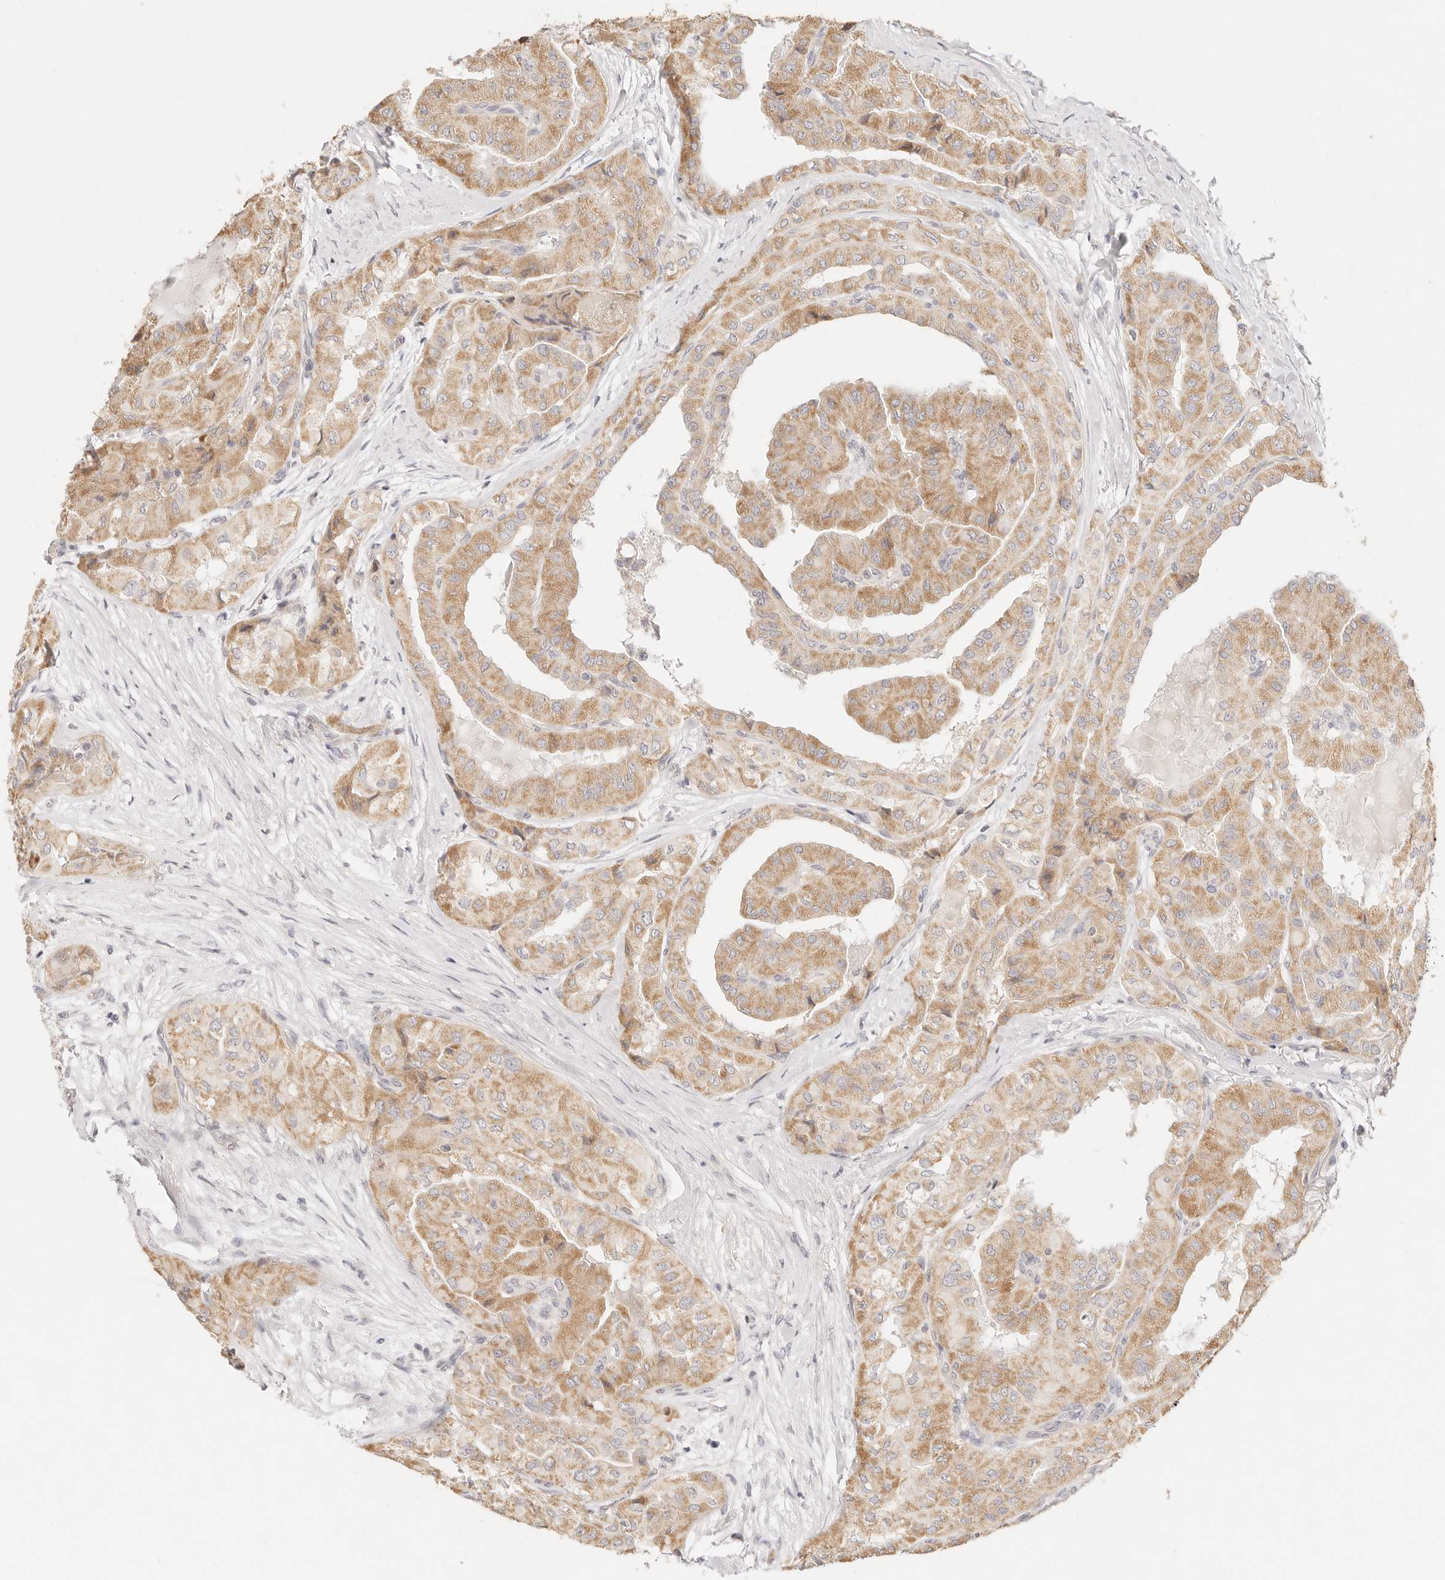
{"staining": {"intensity": "moderate", "quantity": ">75%", "location": "cytoplasmic/membranous"}, "tissue": "thyroid cancer", "cell_type": "Tumor cells", "image_type": "cancer", "snomed": [{"axis": "morphology", "description": "Papillary adenocarcinoma, NOS"}, {"axis": "topography", "description": "Thyroid gland"}], "caption": "The photomicrograph reveals immunohistochemical staining of papillary adenocarcinoma (thyroid). There is moderate cytoplasmic/membranous expression is seen in about >75% of tumor cells.", "gene": "GPR156", "patient": {"sex": "female", "age": 59}}